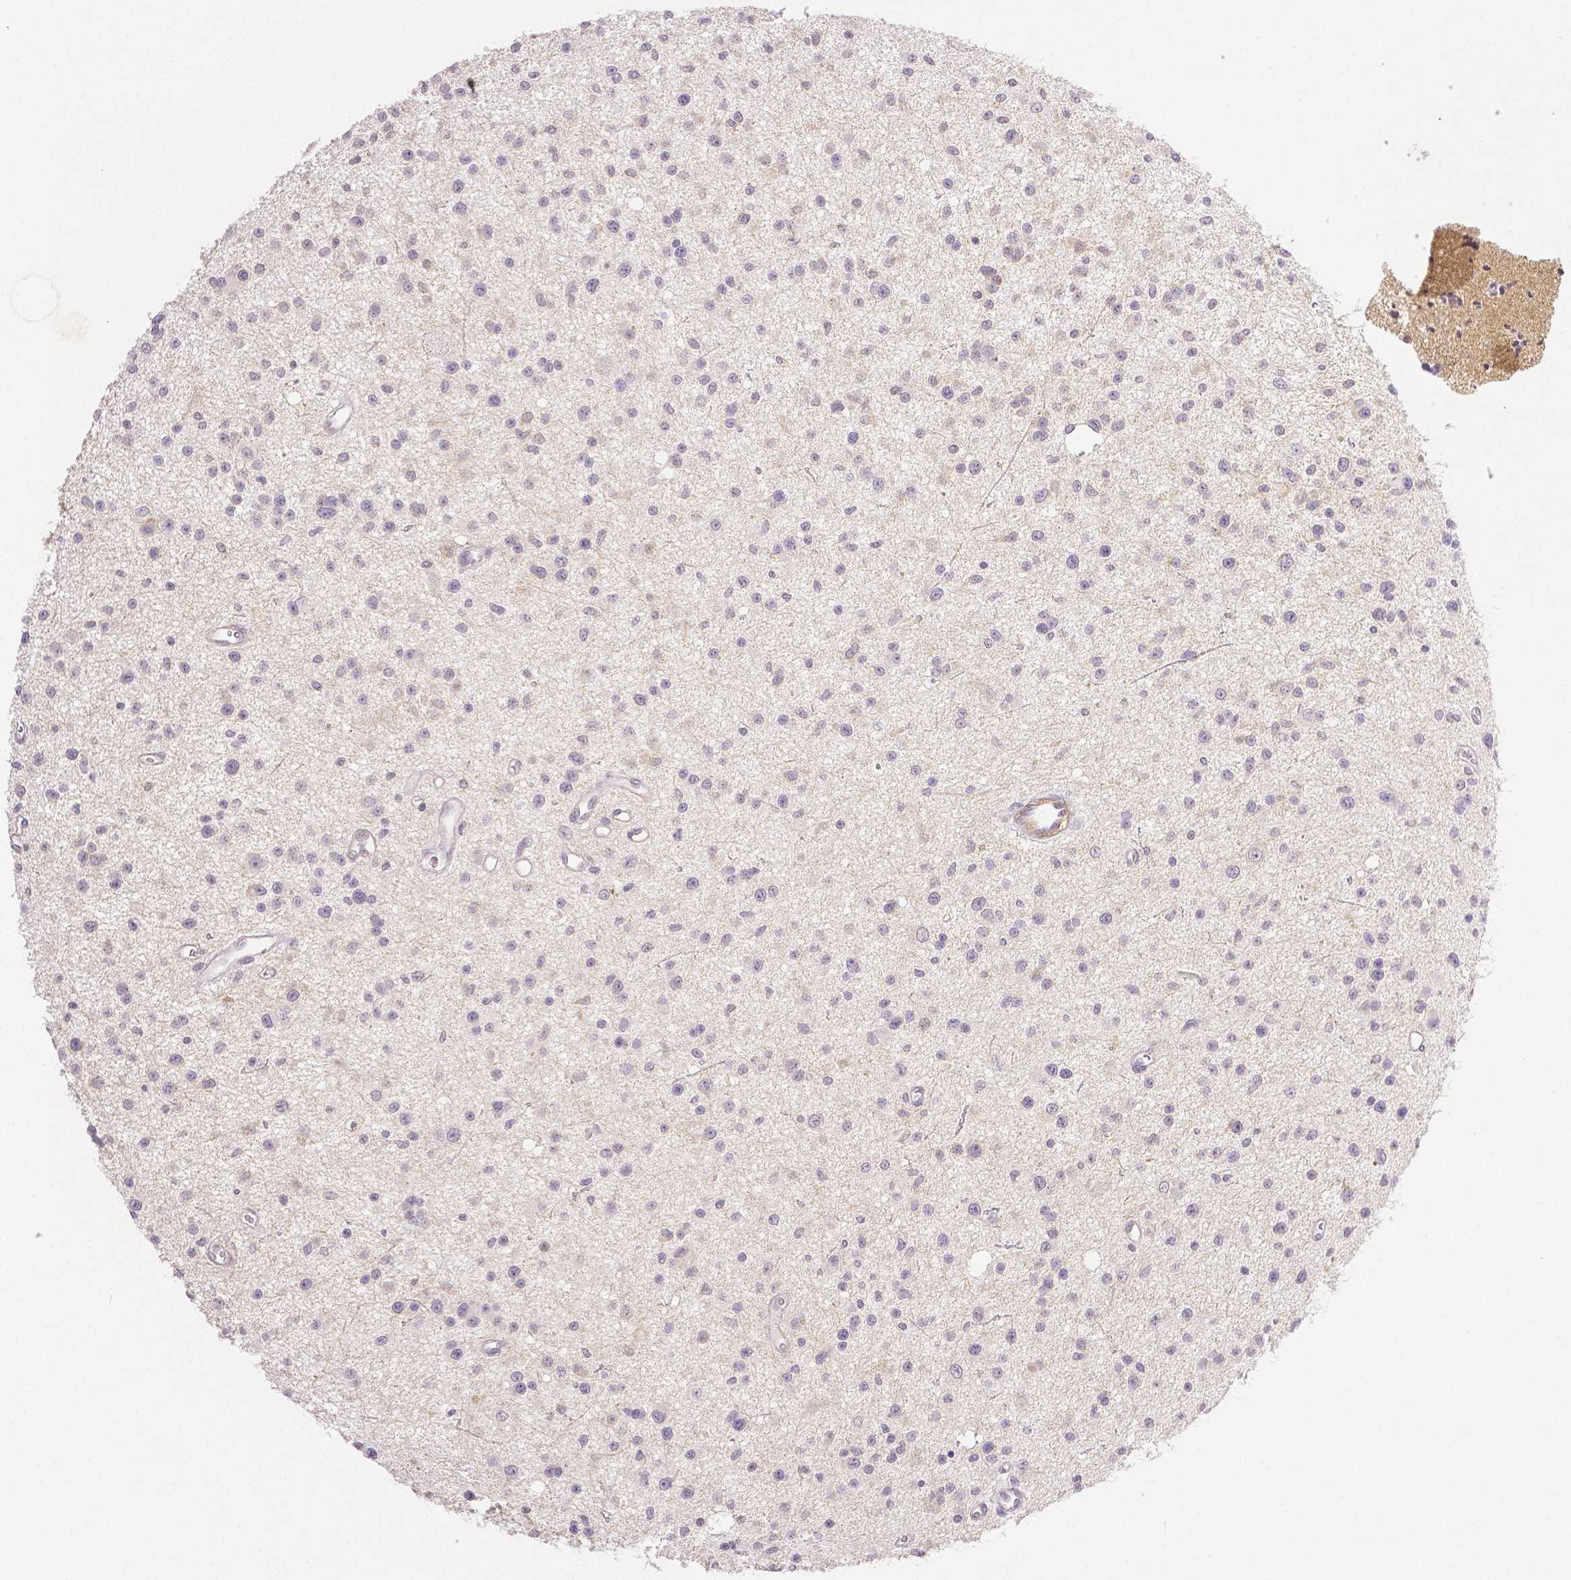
{"staining": {"intensity": "negative", "quantity": "none", "location": "none"}, "tissue": "glioma", "cell_type": "Tumor cells", "image_type": "cancer", "snomed": [{"axis": "morphology", "description": "Glioma, malignant, Low grade"}, {"axis": "topography", "description": "Brain"}], "caption": "Tumor cells show no significant protein positivity in glioma.", "gene": "THY1", "patient": {"sex": "male", "age": 43}}